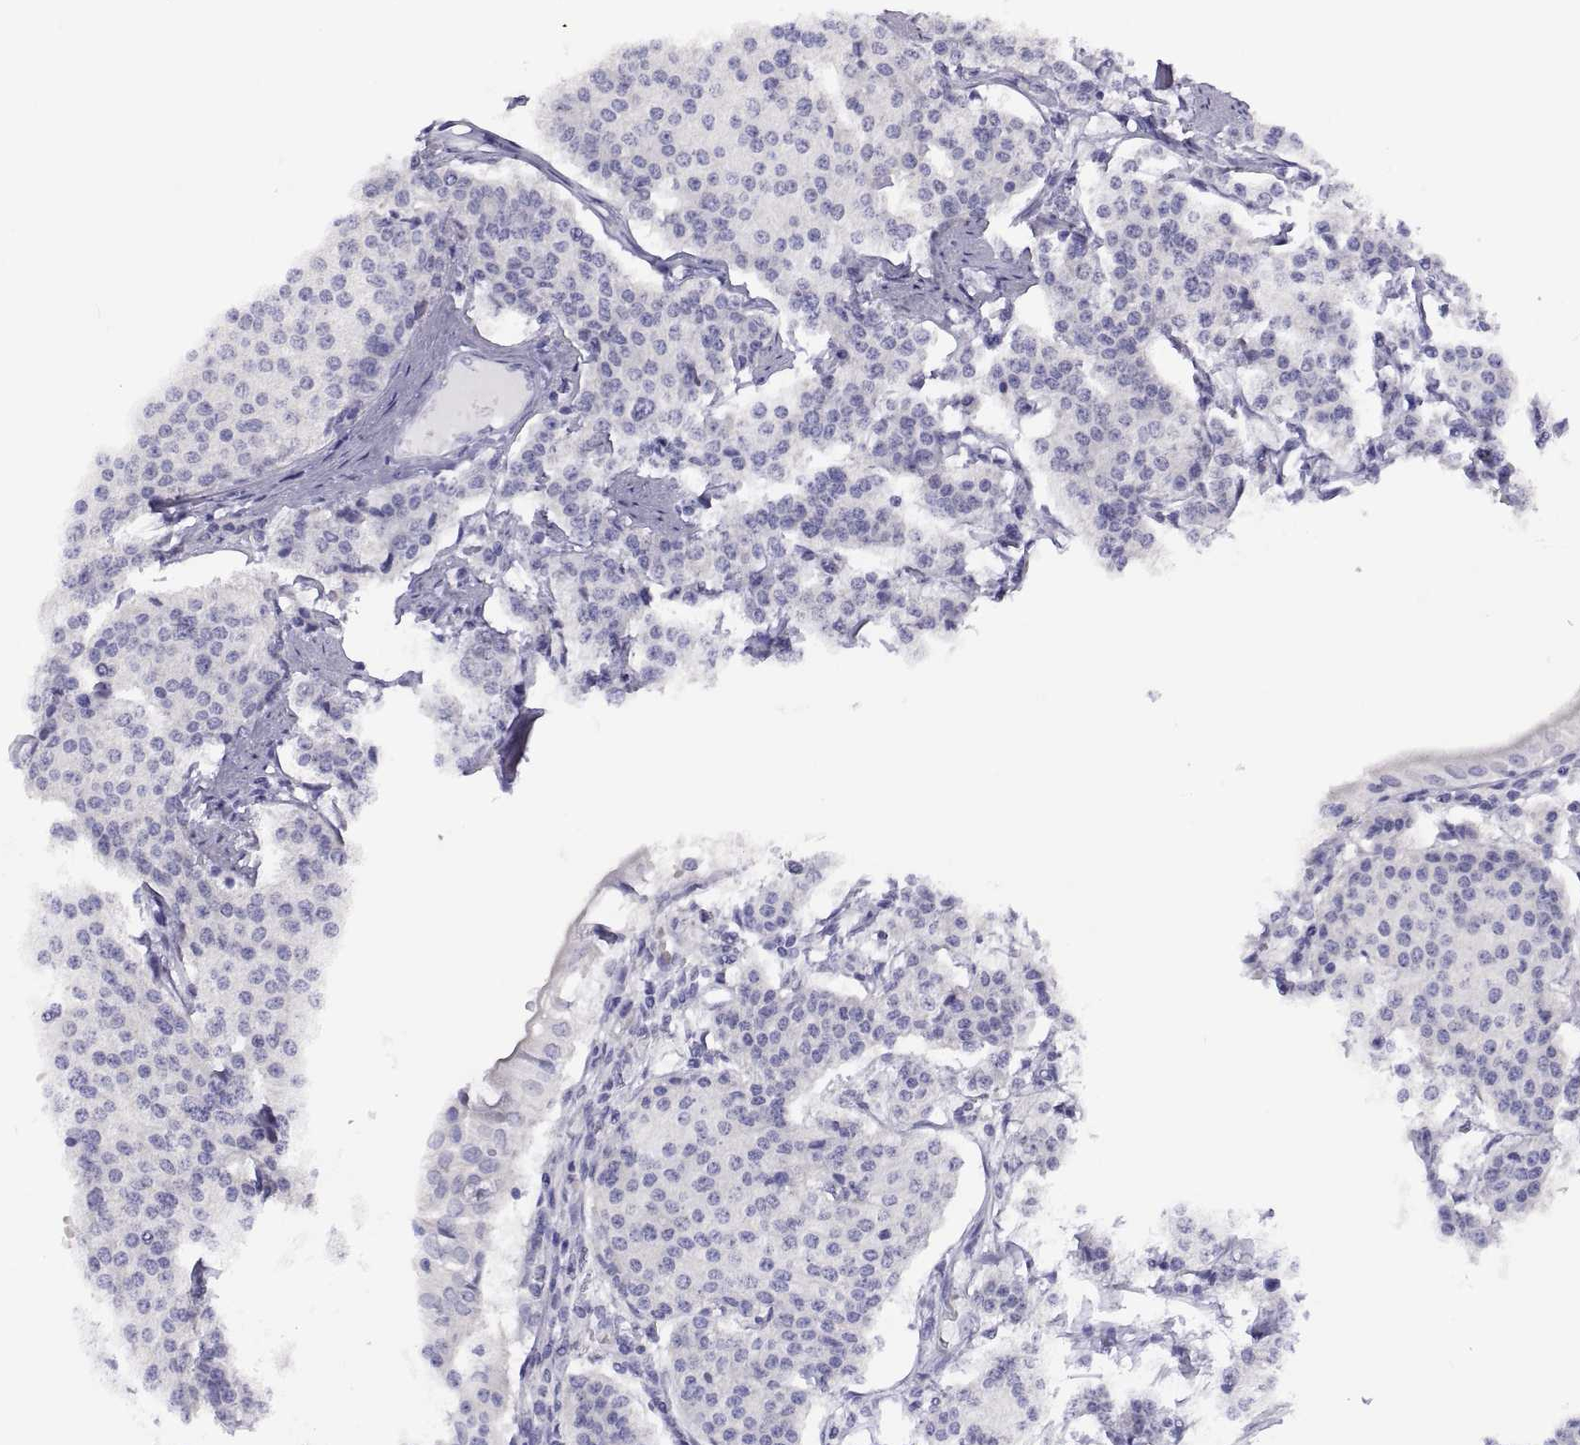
{"staining": {"intensity": "negative", "quantity": "none", "location": "none"}, "tissue": "carcinoid", "cell_type": "Tumor cells", "image_type": "cancer", "snomed": [{"axis": "morphology", "description": "Carcinoid, malignant, NOS"}, {"axis": "topography", "description": "Small intestine"}], "caption": "This is an immunohistochemistry image of carcinoid. There is no staining in tumor cells.", "gene": "VSX2", "patient": {"sex": "female", "age": 65}}